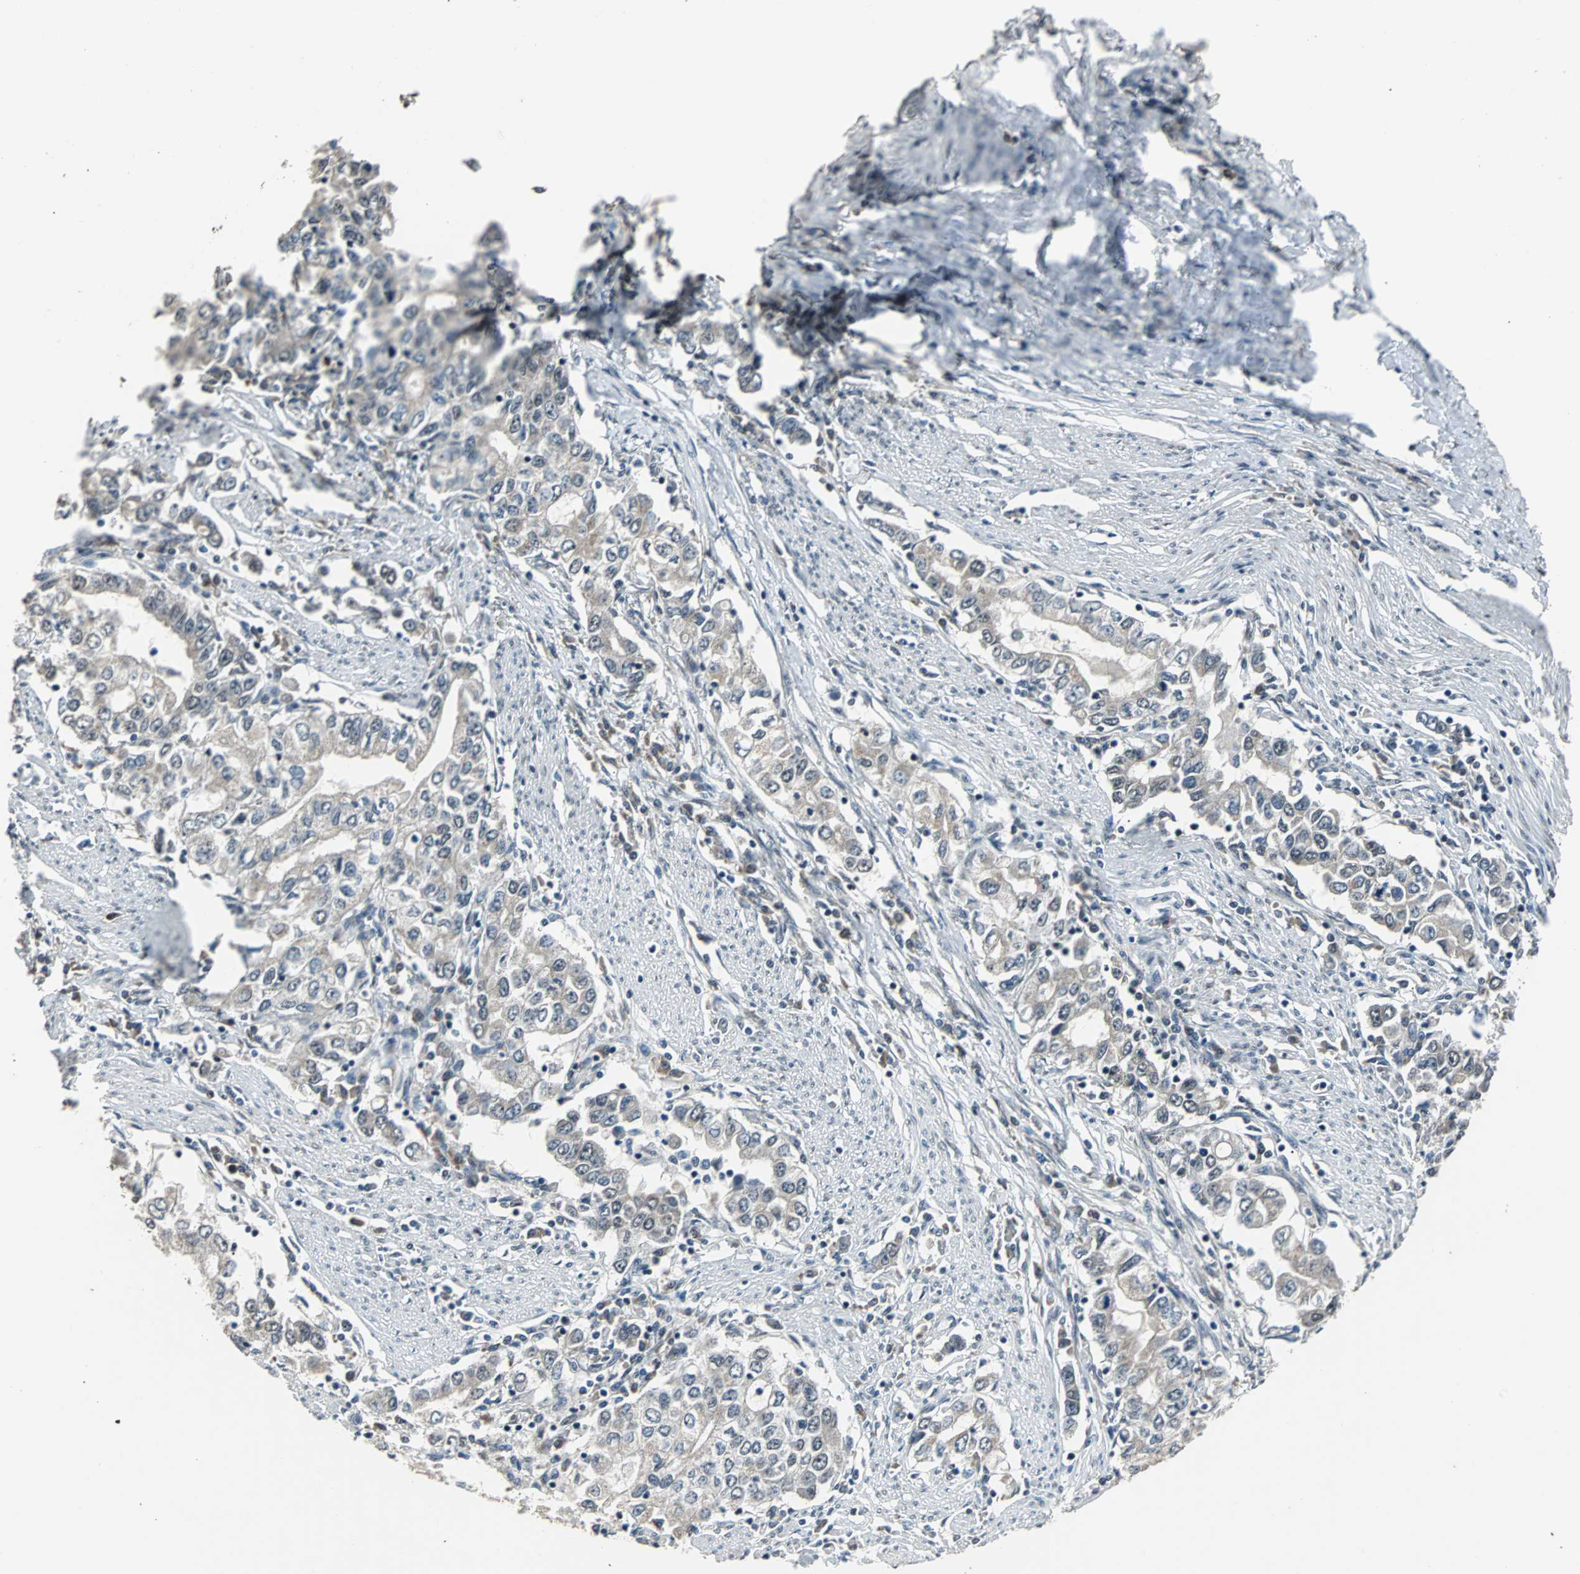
{"staining": {"intensity": "weak", "quantity": "<25%", "location": "cytoplasmic/membranous"}, "tissue": "stomach cancer", "cell_type": "Tumor cells", "image_type": "cancer", "snomed": [{"axis": "morphology", "description": "Adenocarcinoma, NOS"}, {"axis": "topography", "description": "Stomach, lower"}], "caption": "Stomach adenocarcinoma was stained to show a protein in brown. There is no significant staining in tumor cells.", "gene": "USP28", "patient": {"sex": "female", "age": 72}}